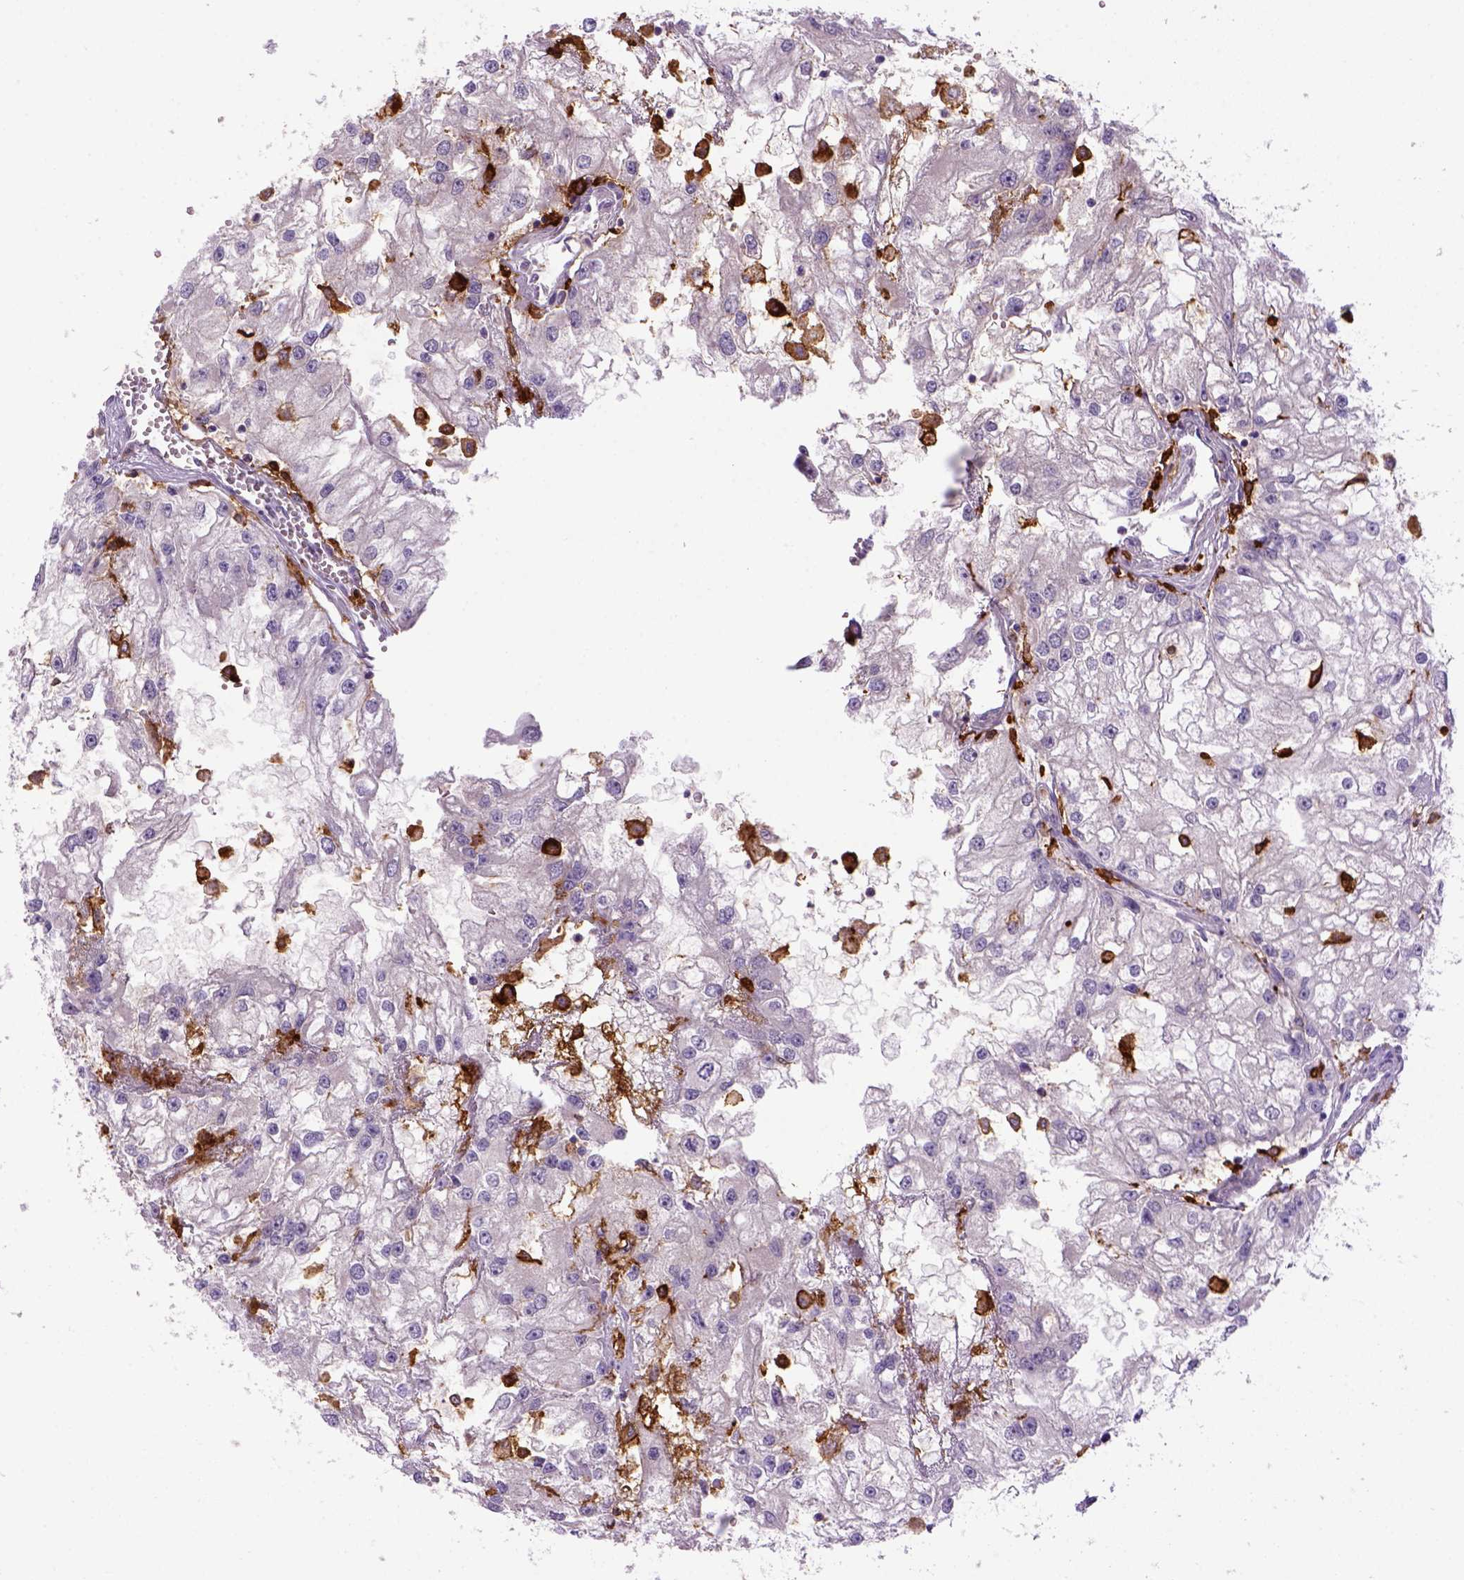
{"staining": {"intensity": "negative", "quantity": "none", "location": "none"}, "tissue": "renal cancer", "cell_type": "Tumor cells", "image_type": "cancer", "snomed": [{"axis": "morphology", "description": "Adenocarcinoma, NOS"}, {"axis": "topography", "description": "Kidney"}], "caption": "Protein analysis of renal cancer shows no significant expression in tumor cells.", "gene": "CD14", "patient": {"sex": "male", "age": 59}}